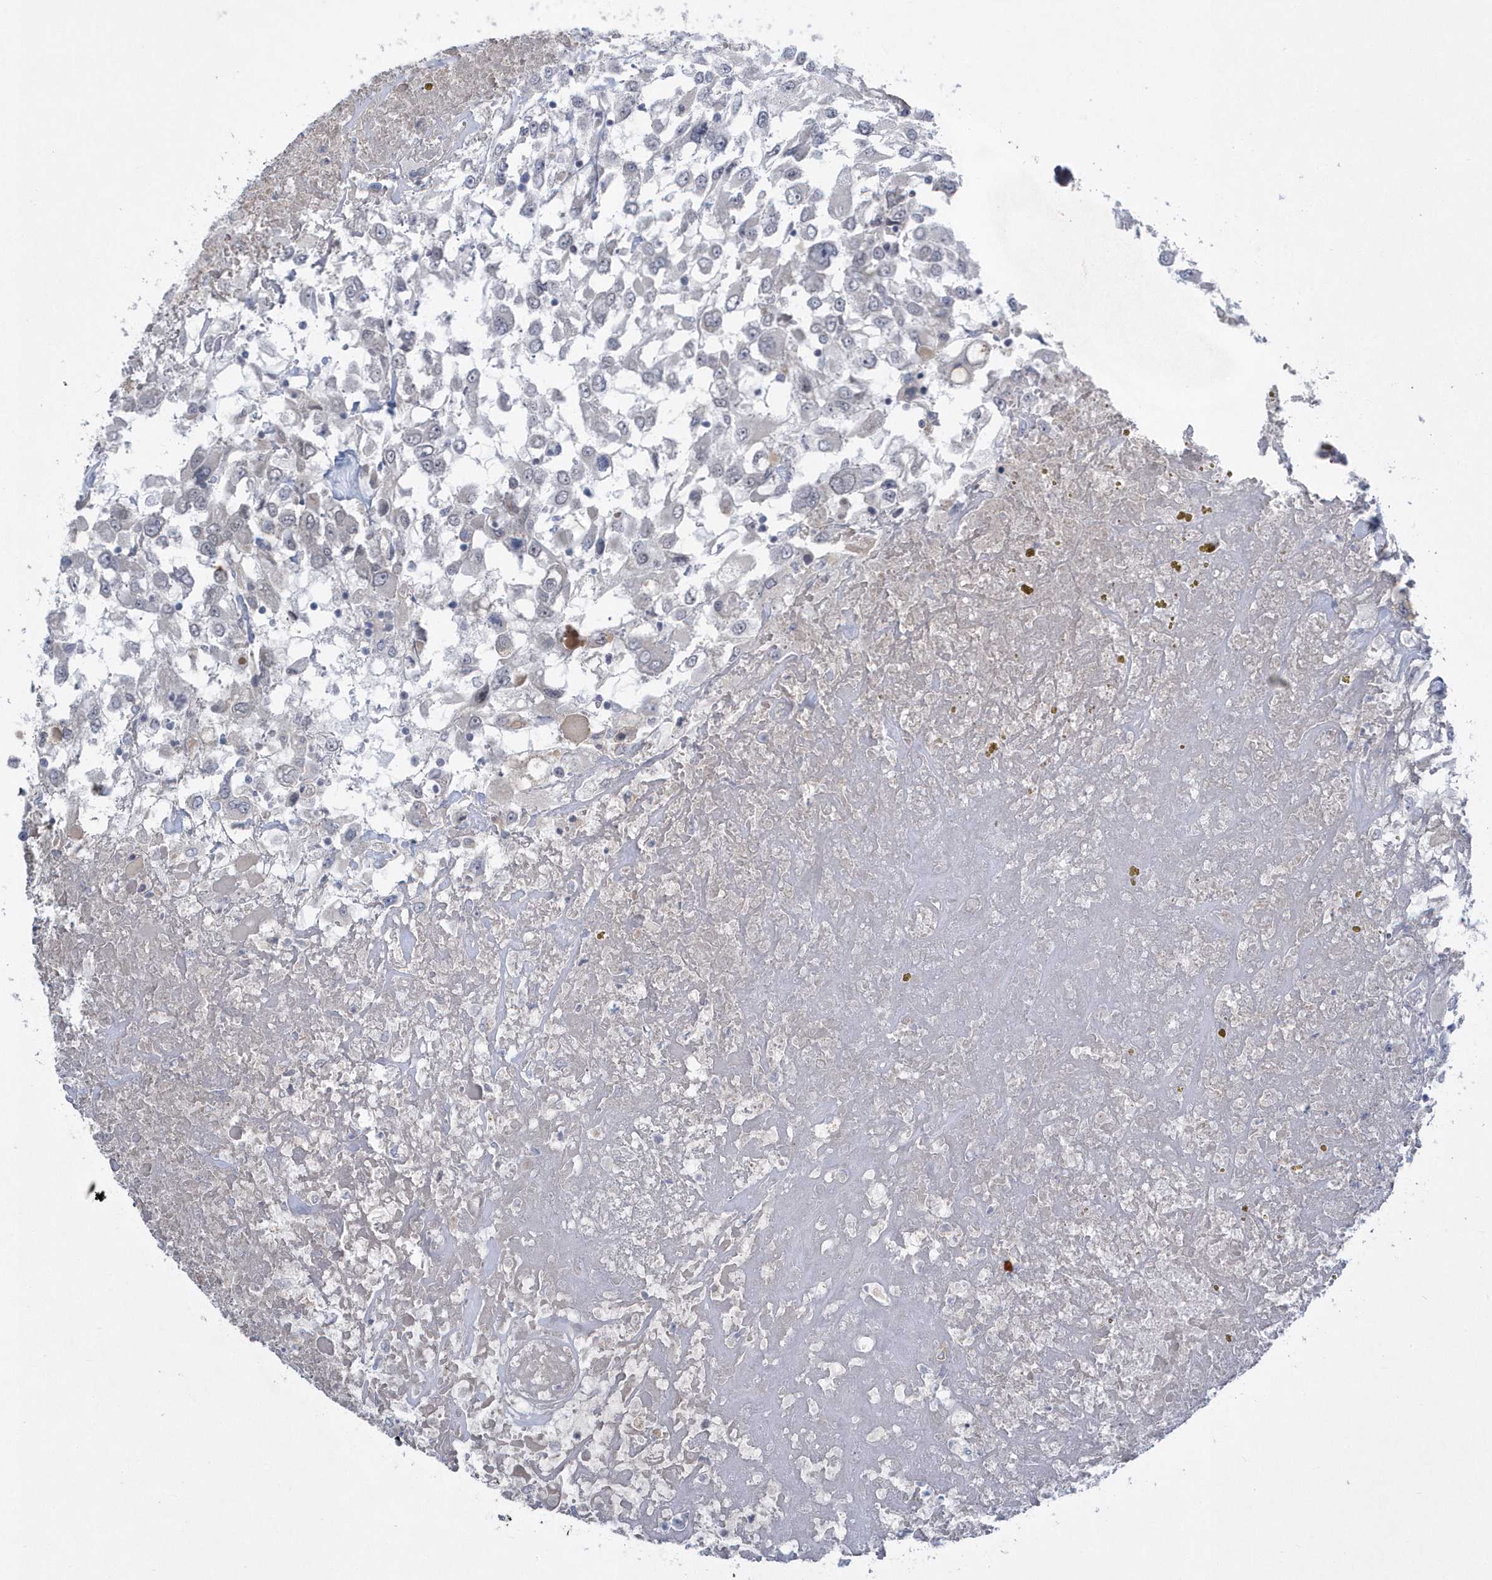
{"staining": {"intensity": "negative", "quantity": "none", "location": "none"}, "tissue": "renal cancer", "cell_type": "Tumor cells", "image_type": "cancer", "snomed": [{"axis": "morphology", "description": "Adenocarcinoma, NOS"}, {"axis": "topography", "description": "Kidney"}], "caption": "The micrograph shows no staining of tumor cells in adenocarcinoma (renal).", "gene": "ZC3H12D", "patient": {"sex": "female", "age": 52}}